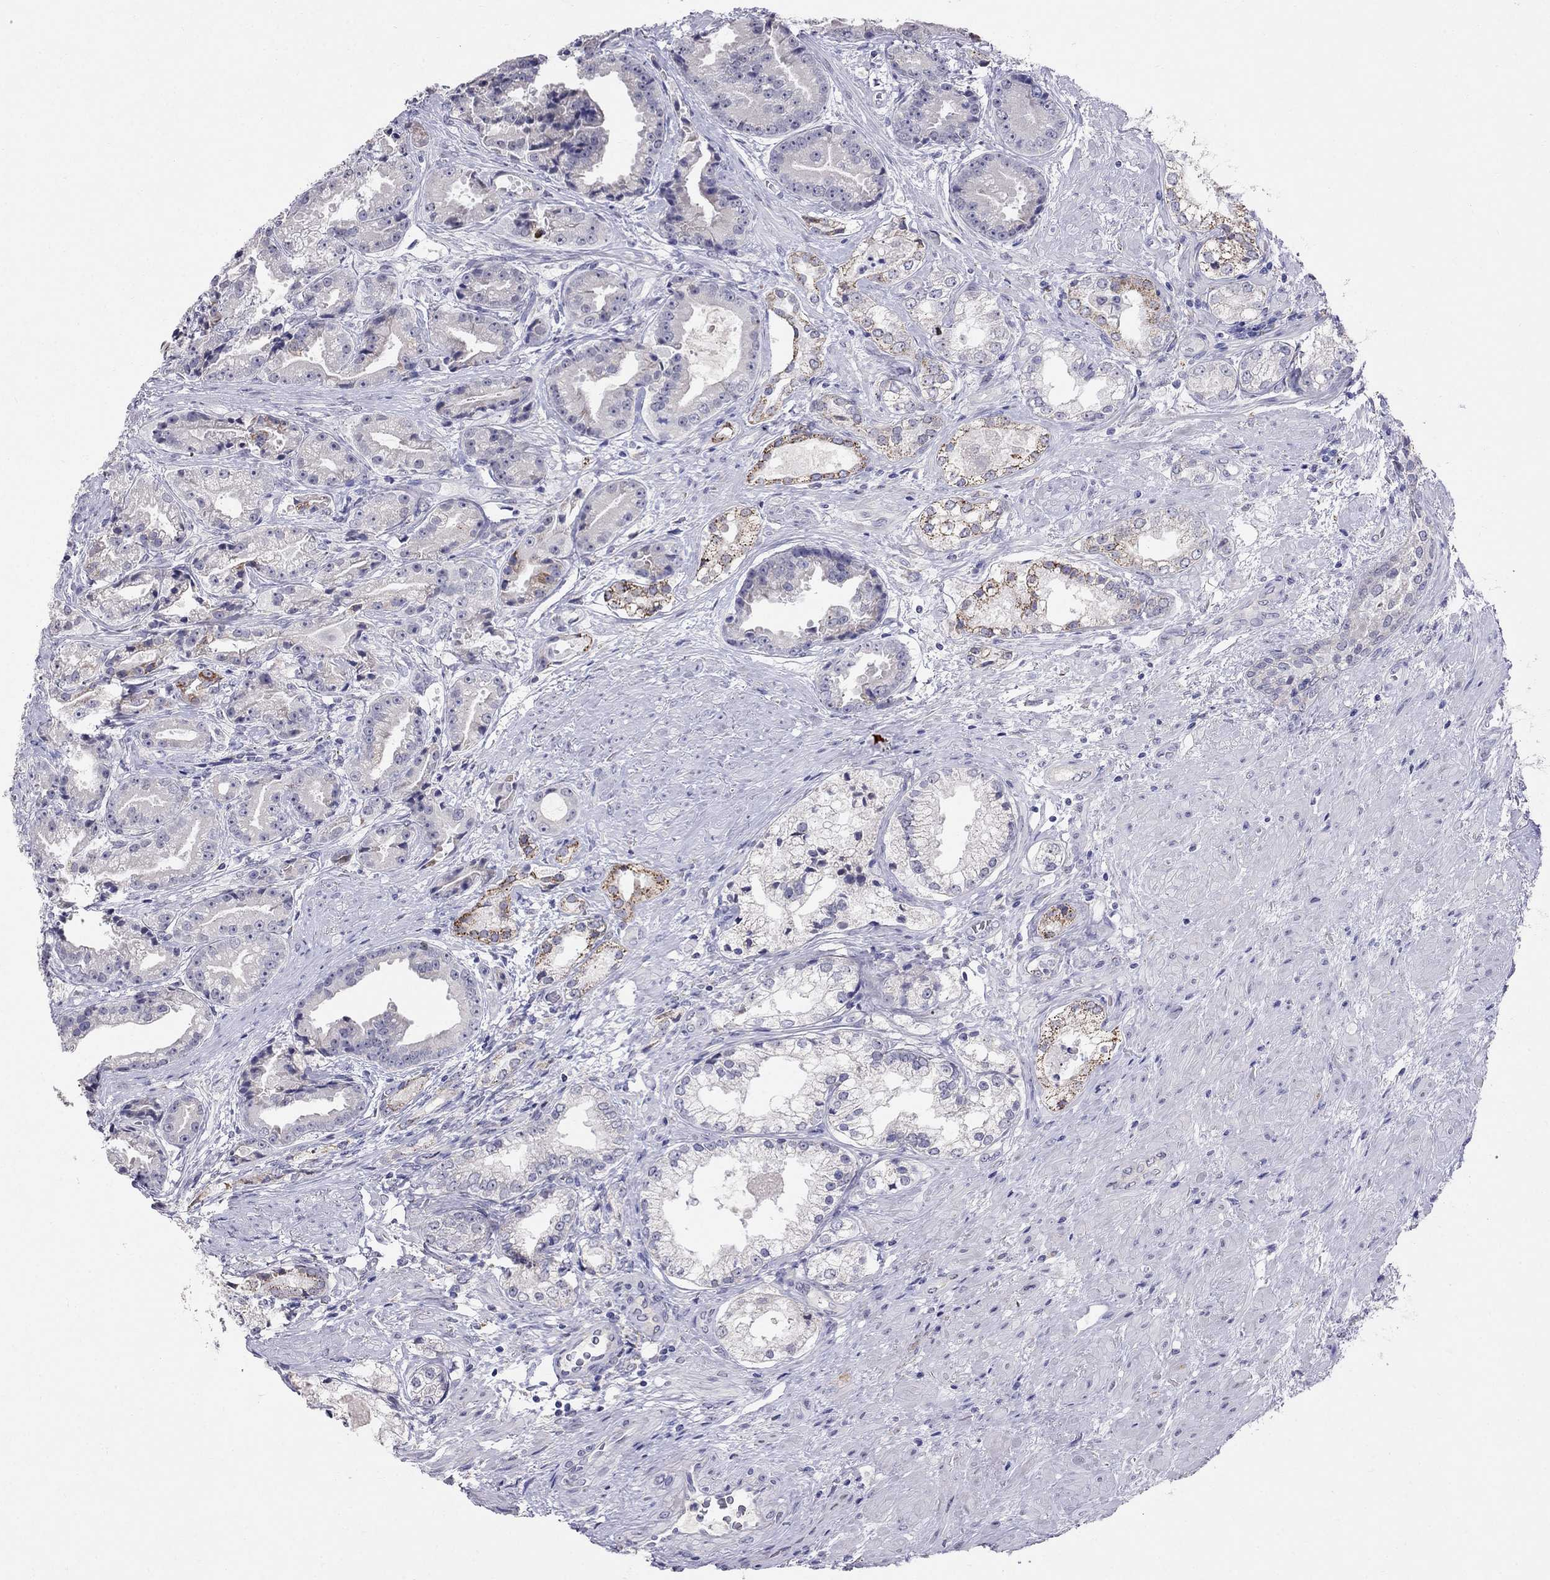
{"staining": {"intensity": "moderate", "quantity": "<25%", "location": "cytoplasmic/membranous"}, "tissue": "prostate cancer", "cell_type": "Tumor cells", "image_type": "cancer", "snomed": [{"axis": "morphology", "description": "Adenocarcinoma, NOS"}, {"axis": "morphology", "description": "Adenocarcinoma, High grade"}, {"axis": "topography", "description": "Prostate"}], "caption": "A low amount of moderate cytoplasmic/membranous positivity is appreciated in about <25% of tumor cells in prostate cancer tissue. The staining was performed using DAB (3,3'-diaminobenzidine), with brown indicating positive protein expression. Nuclei are stained blue with hematoxylin.", "gene": "MYO3B", "patient": {"sex": "male", "age": 64}}